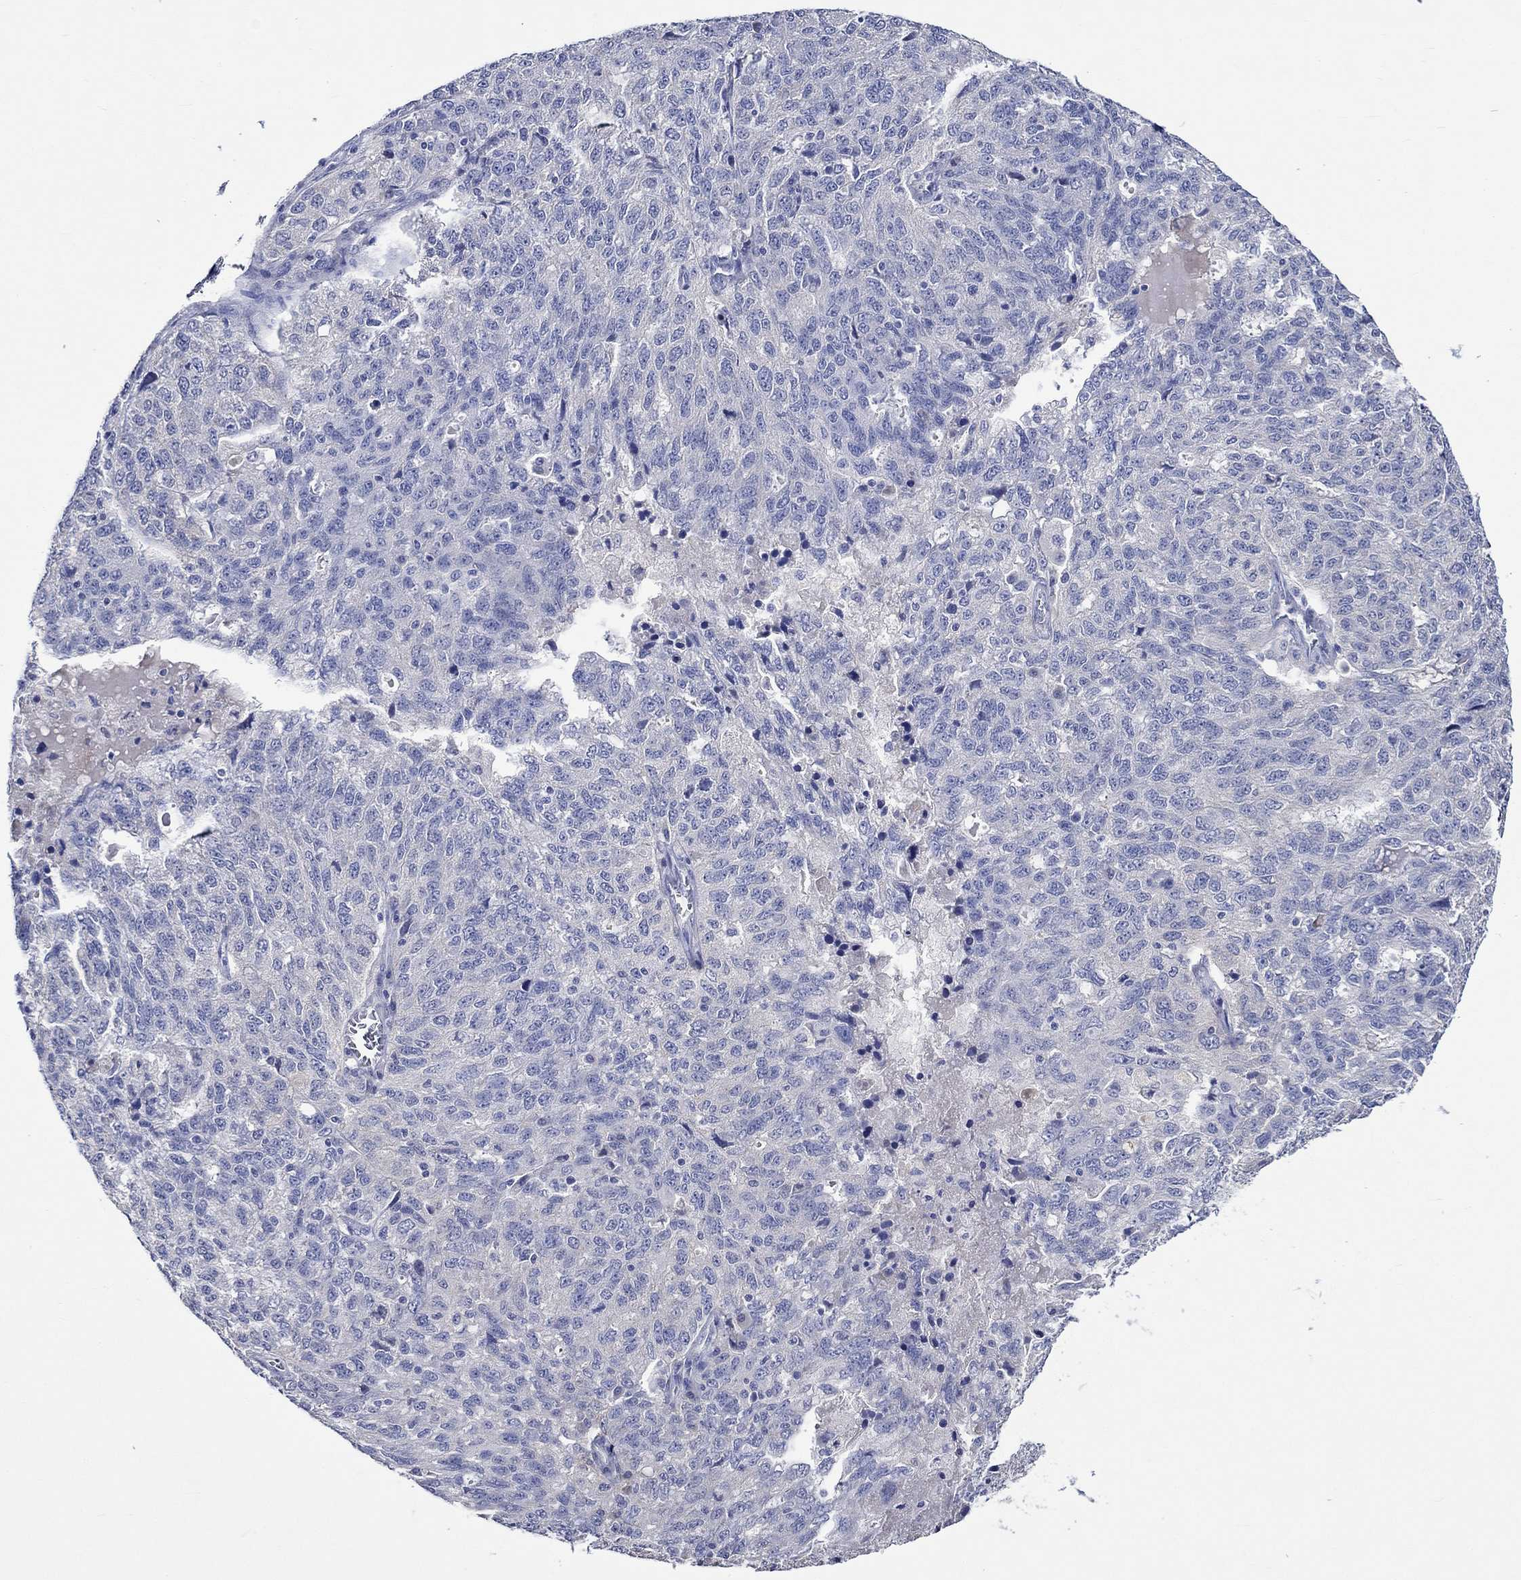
{"staining": {"intensity": "negative", "quantity": "none", "location": "none"}, "tissue": "ovarian cancer", "cell_type": "Tumor cells", "image_type": "cancer", "snomed": [{"axis": "morphology", "description": "Cystadenocarcinoma, serous, NOS"}, {"axis": "topography", "description": "Ovary"}], "caption": "DAB (3,3'-diaminobenzidine) immunohistochemical staining of ovarian cancer (serous cystadenocarcinoma) shows no significant expression in tumor cells.", "gene": "CRYAB", "patient": {"sex": "female", "age": 71}}